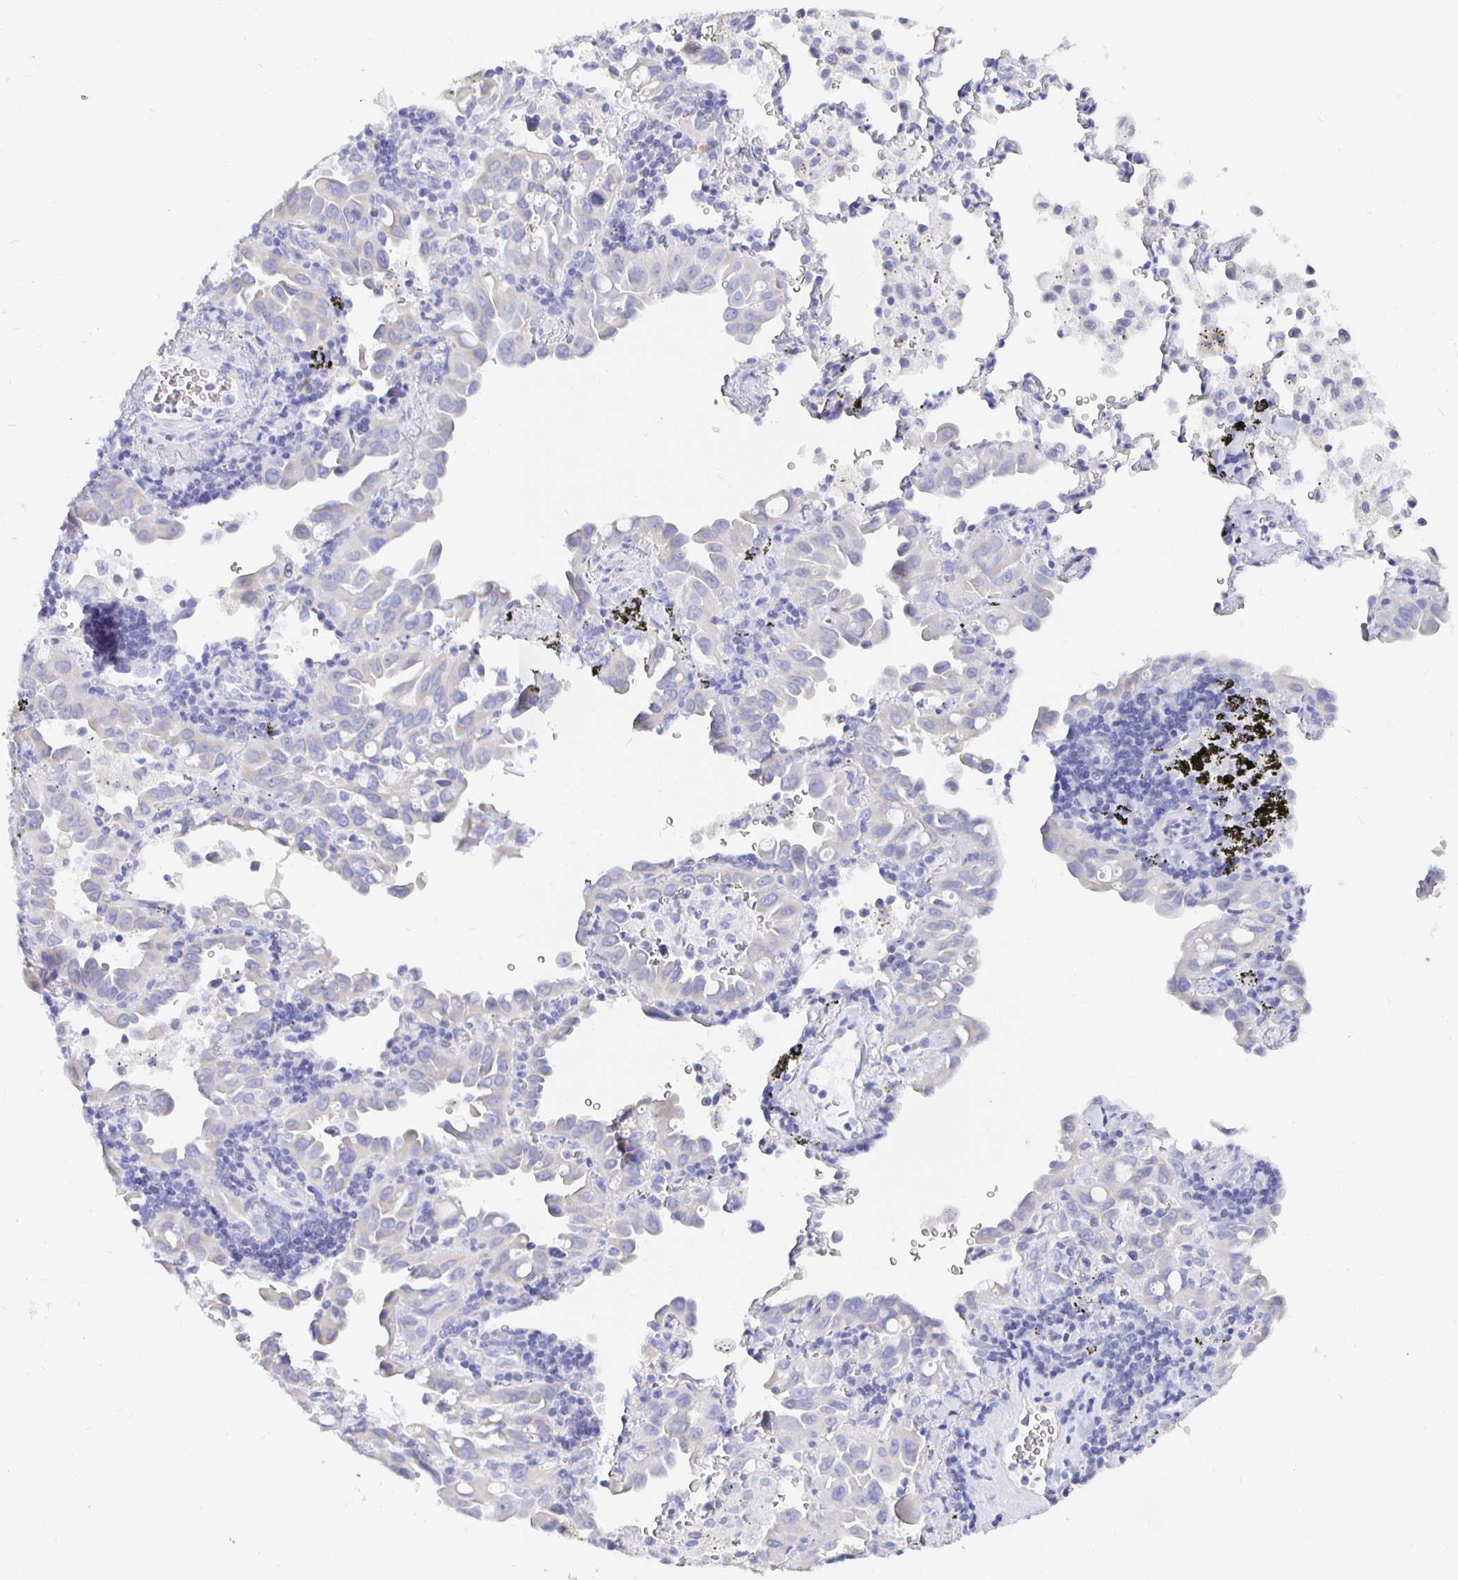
{"staining": {"intensity": "negative", "quantity": "none", "location": "none"}, "tissue": "lung cancer", "cell_type": "Tumor cells", "image_type": "cancer", "snomed": [{"axis": "morphology", "description": "Adenocarcinoma, NOS"}, {"axis": "topography", "description": "Lung"}], "caption": "A photomicrograph of human lung cancer (adenocarcinoma) is negative for staining in tumor cells.", "gene": "UMOD", "patient": {"sex": "male", "age": 68}}